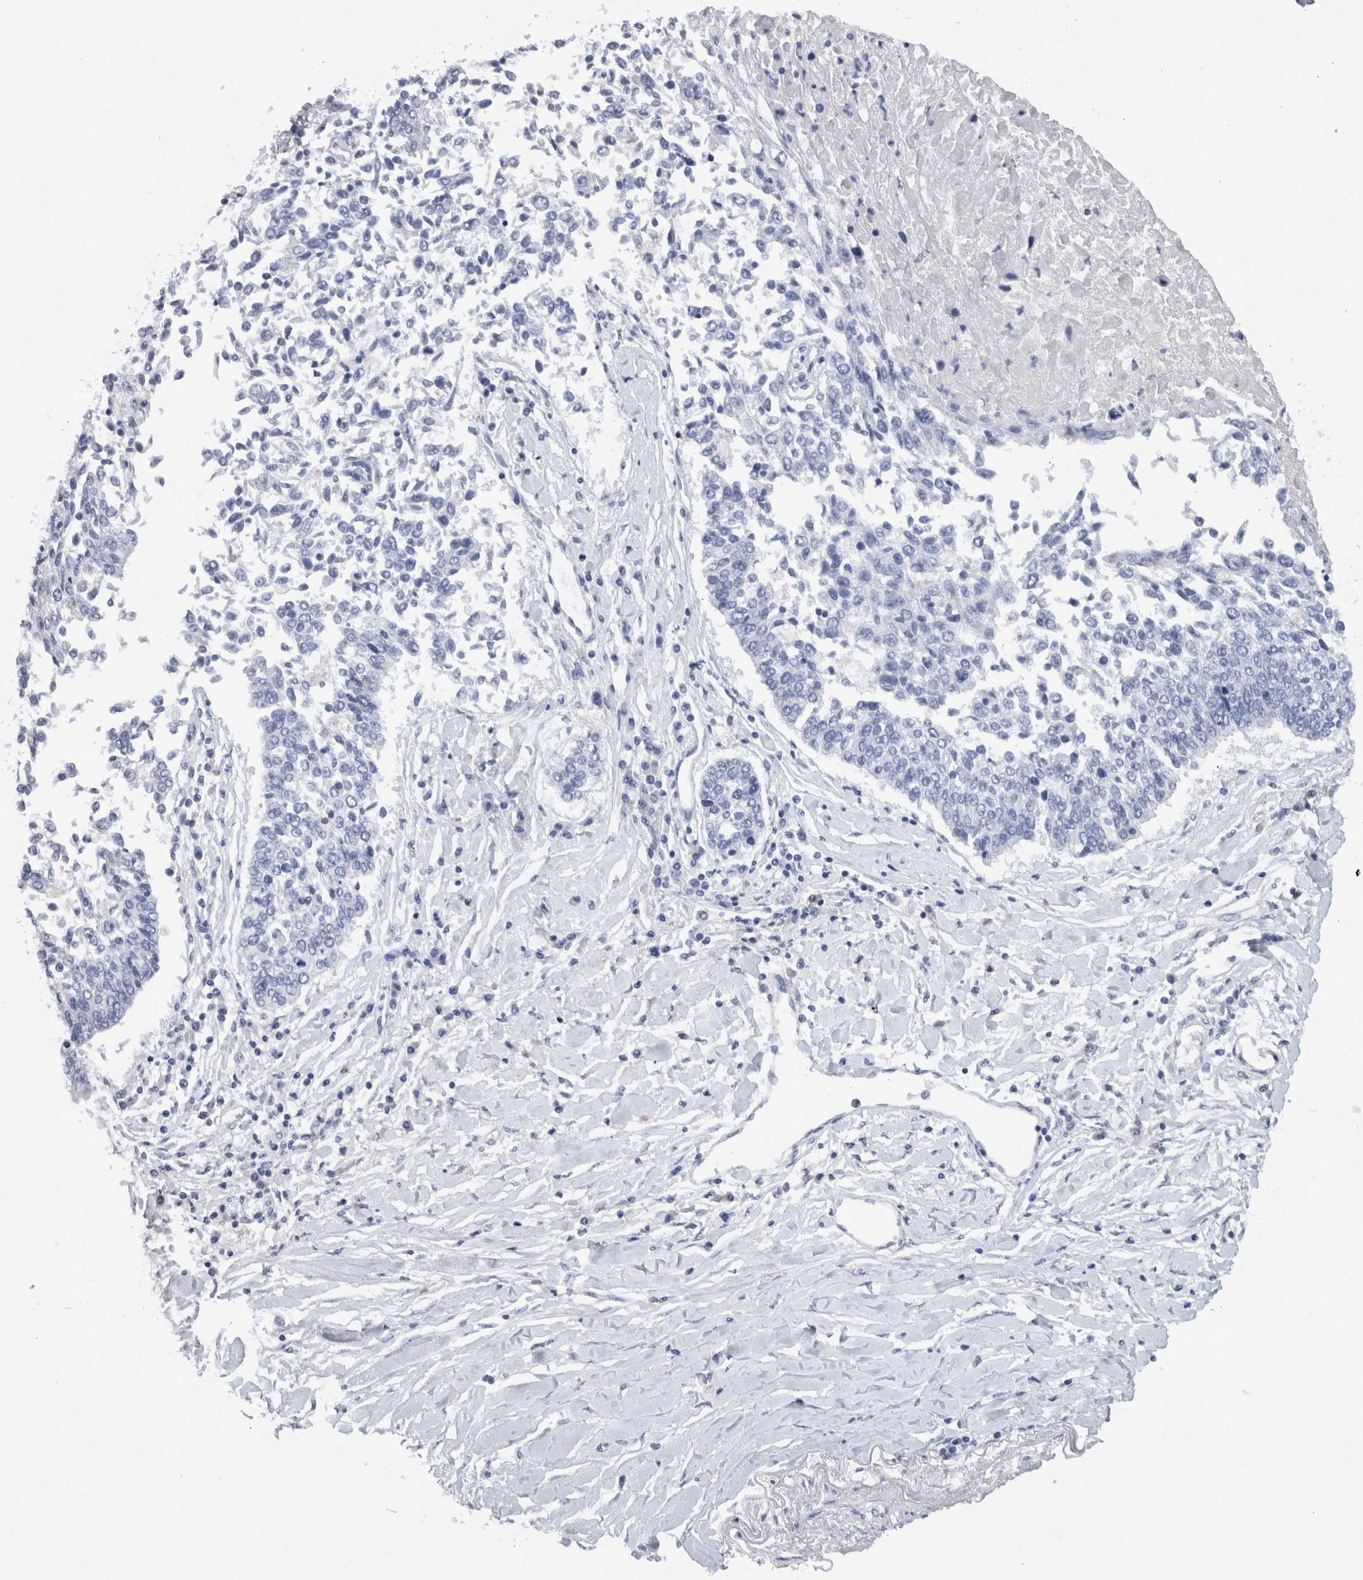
{"staining": {"intensity": "negative", "quantity": "none", "location": "none"}, "tissue": "lung cancer", "cell_type": "Tumor cells", "image_type": "cancer", "snomed": [{"axis": "morphology", "description": "Normal tissue, NOS"}, {"axis": "morphology", "description": "Squamous cell carcinoma, NOS"}, {"axis": "topography", "description": "Cartilage tissue"}, {"axis": "topography", "description": "Bronchus"}, {"axis": "topography", "description": "Lung"}, {"axis": "topography", "description": "Peripheral nerve tissue"}], "caption": "Immunohistochemistry of human squamous cell carcinoma (lung) exhibits no staining in tumor cells. (Brightfield microscopy of DAB (3,3'-diaminobenzidine) immunohistochemistry at high magnification).", "gene": "PAX5", "patient": {"sex": "female", "age": 49}}